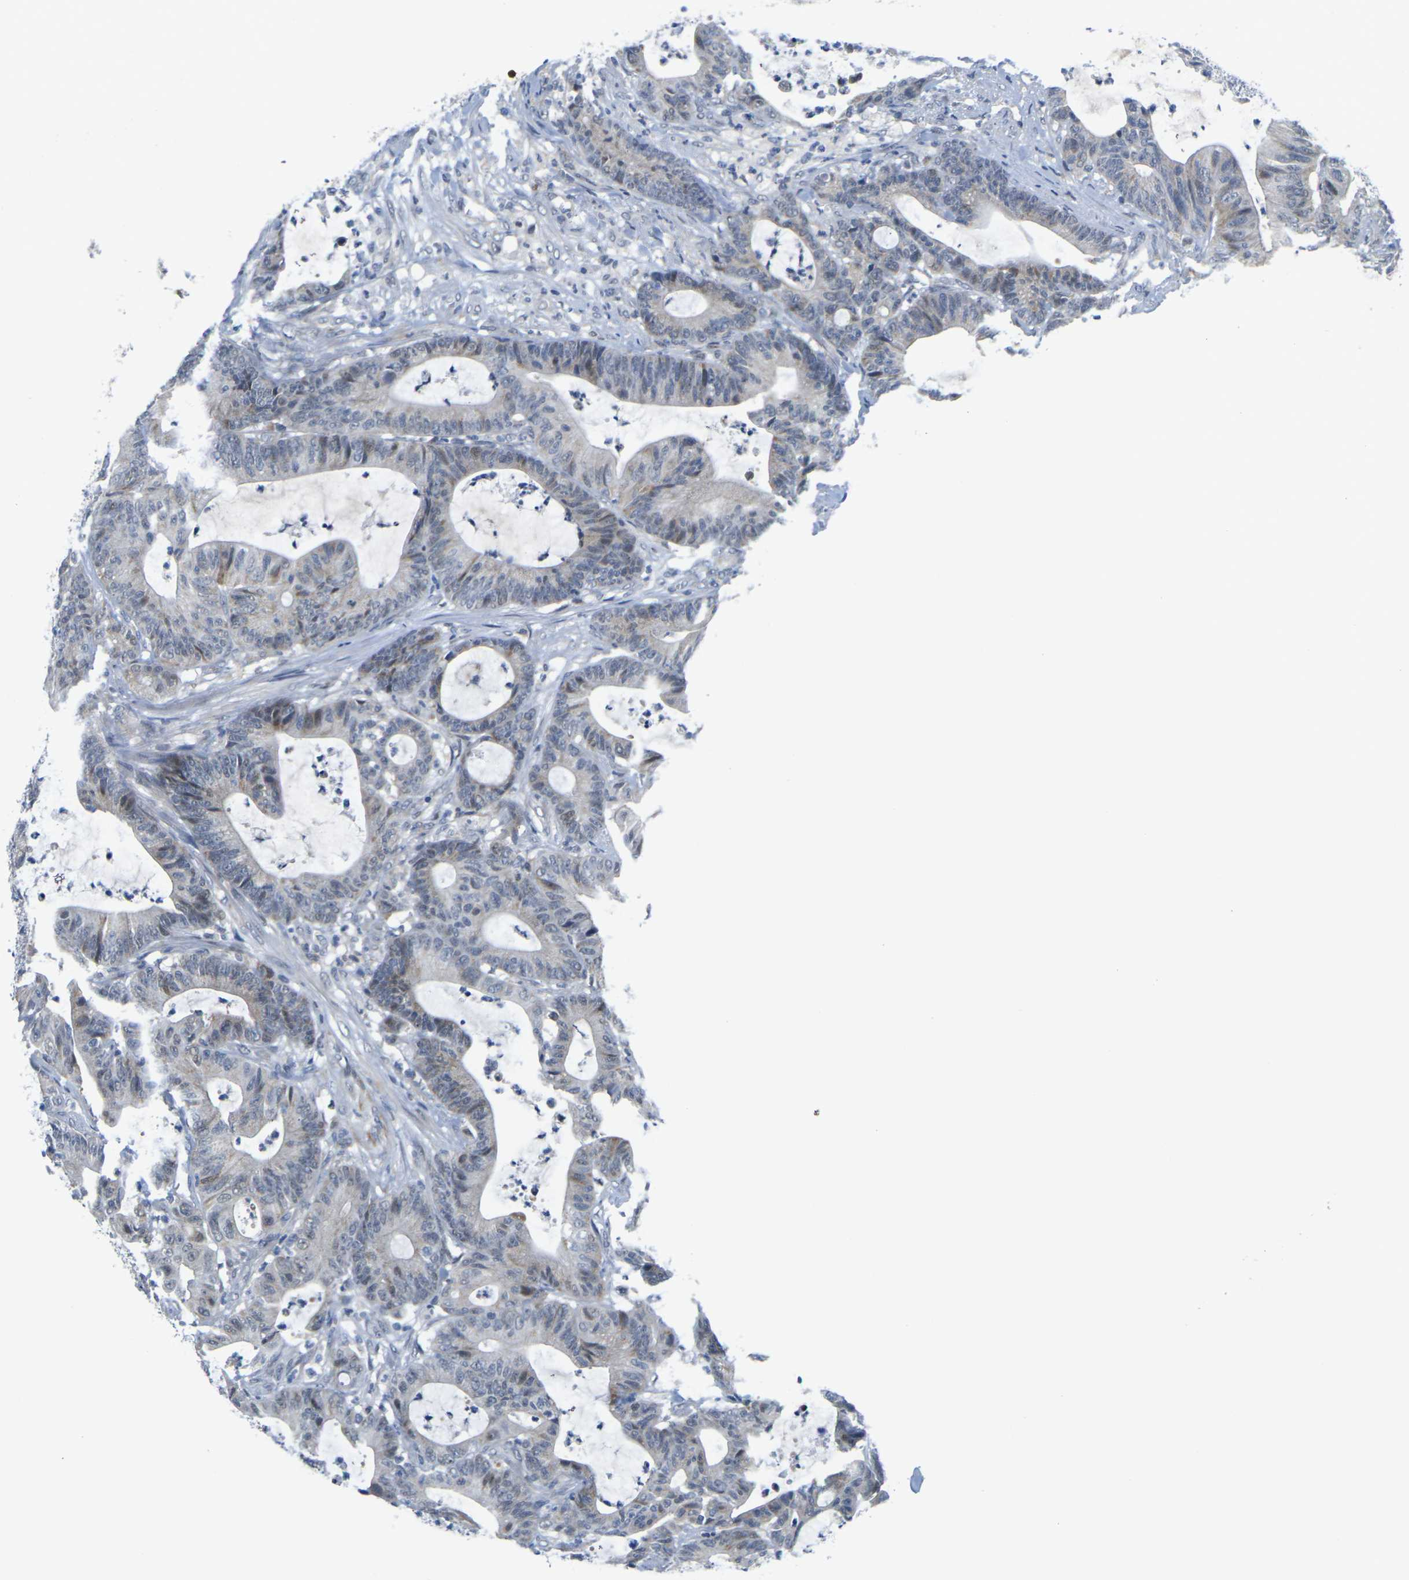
{"staining": {"intensity": "weak", "quantity": "25%-75%", "location": "cytoplasmic/membranous"}, "tissue": "colorectal cancer", "cell_type": "Tumor cells", "image_type": "cancer", "snomed": [{"axis": "morphology", "description": "Adenocarcinoma, NOS"}, {"axis": "topography", "description": "Colon"}], "caption": "Immunohistochemistry photomicrograph of neoplastic tissue: colorectal cancer (adenocarcinoma) stained using immunohistochemistry (IHC) reveals low levels of weak protein expression localized specifically in the cytoplasmic/membranous of tumor cells, appearing as a cytoplasmic/membranous brown color.", "gene": "OTOF", "patient": {"sex": "female", "age": 84}}